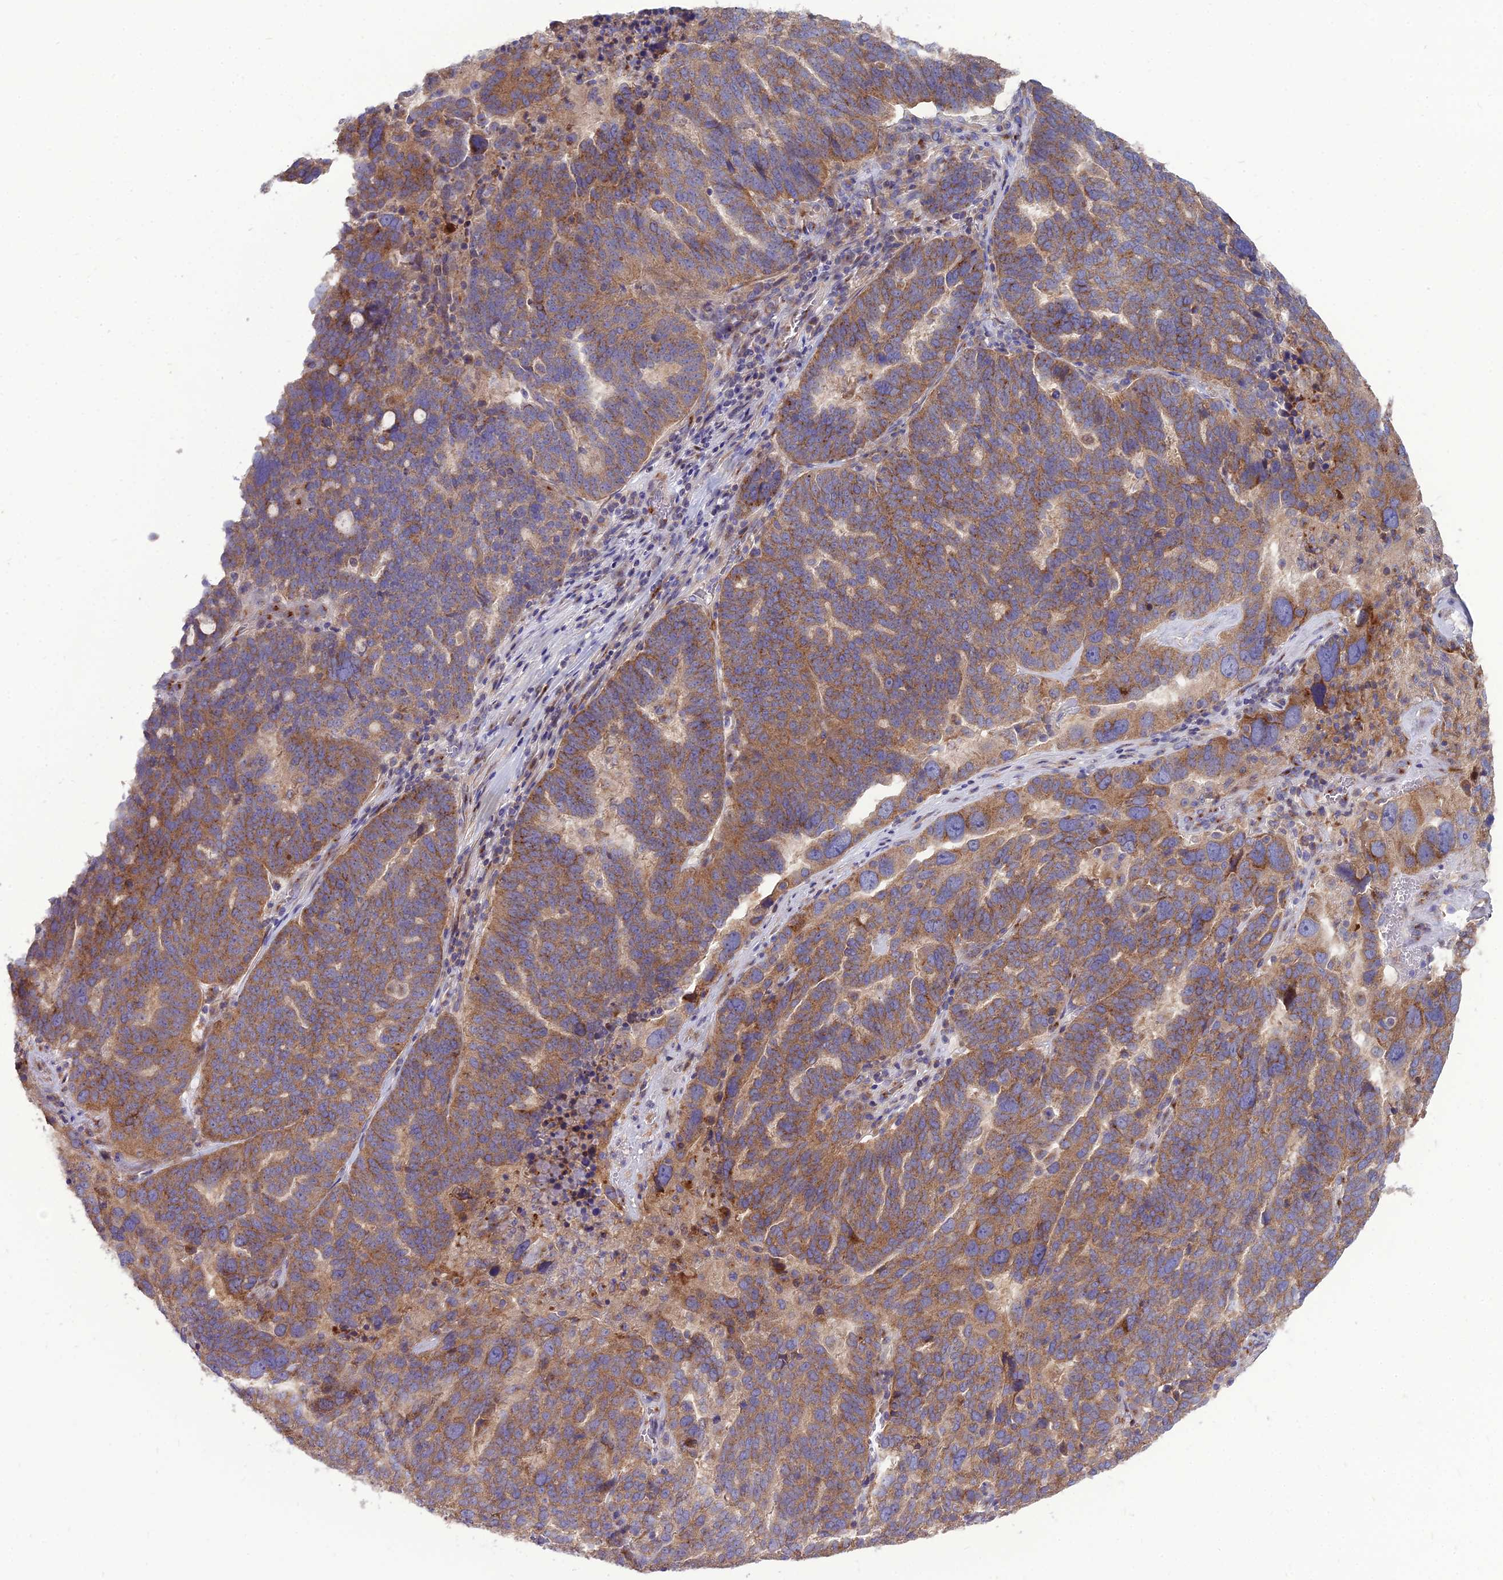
{"staining": {"intensity": "moderate", "quantity": ">75%", "location": "cytoplasmic/membranous"}, "tissue": "ovarian cancer", "cell_type": "Tumor cells", "image_type": "cancer", "snomed": [{"axis": "morphology", "description": "Cystadenocarcinoma, serous, NOS"}, {"axis": "topography", "description": "Ovary"}], "caption": "Tumor cells reveal moderate cytoplasmic/membranous expression in approximately >75% of cells in ovarian cancer (serous cystadenocarcinoma).", "gene": "SPRYD7", "patient": {"sex": "female", "age": 59}}